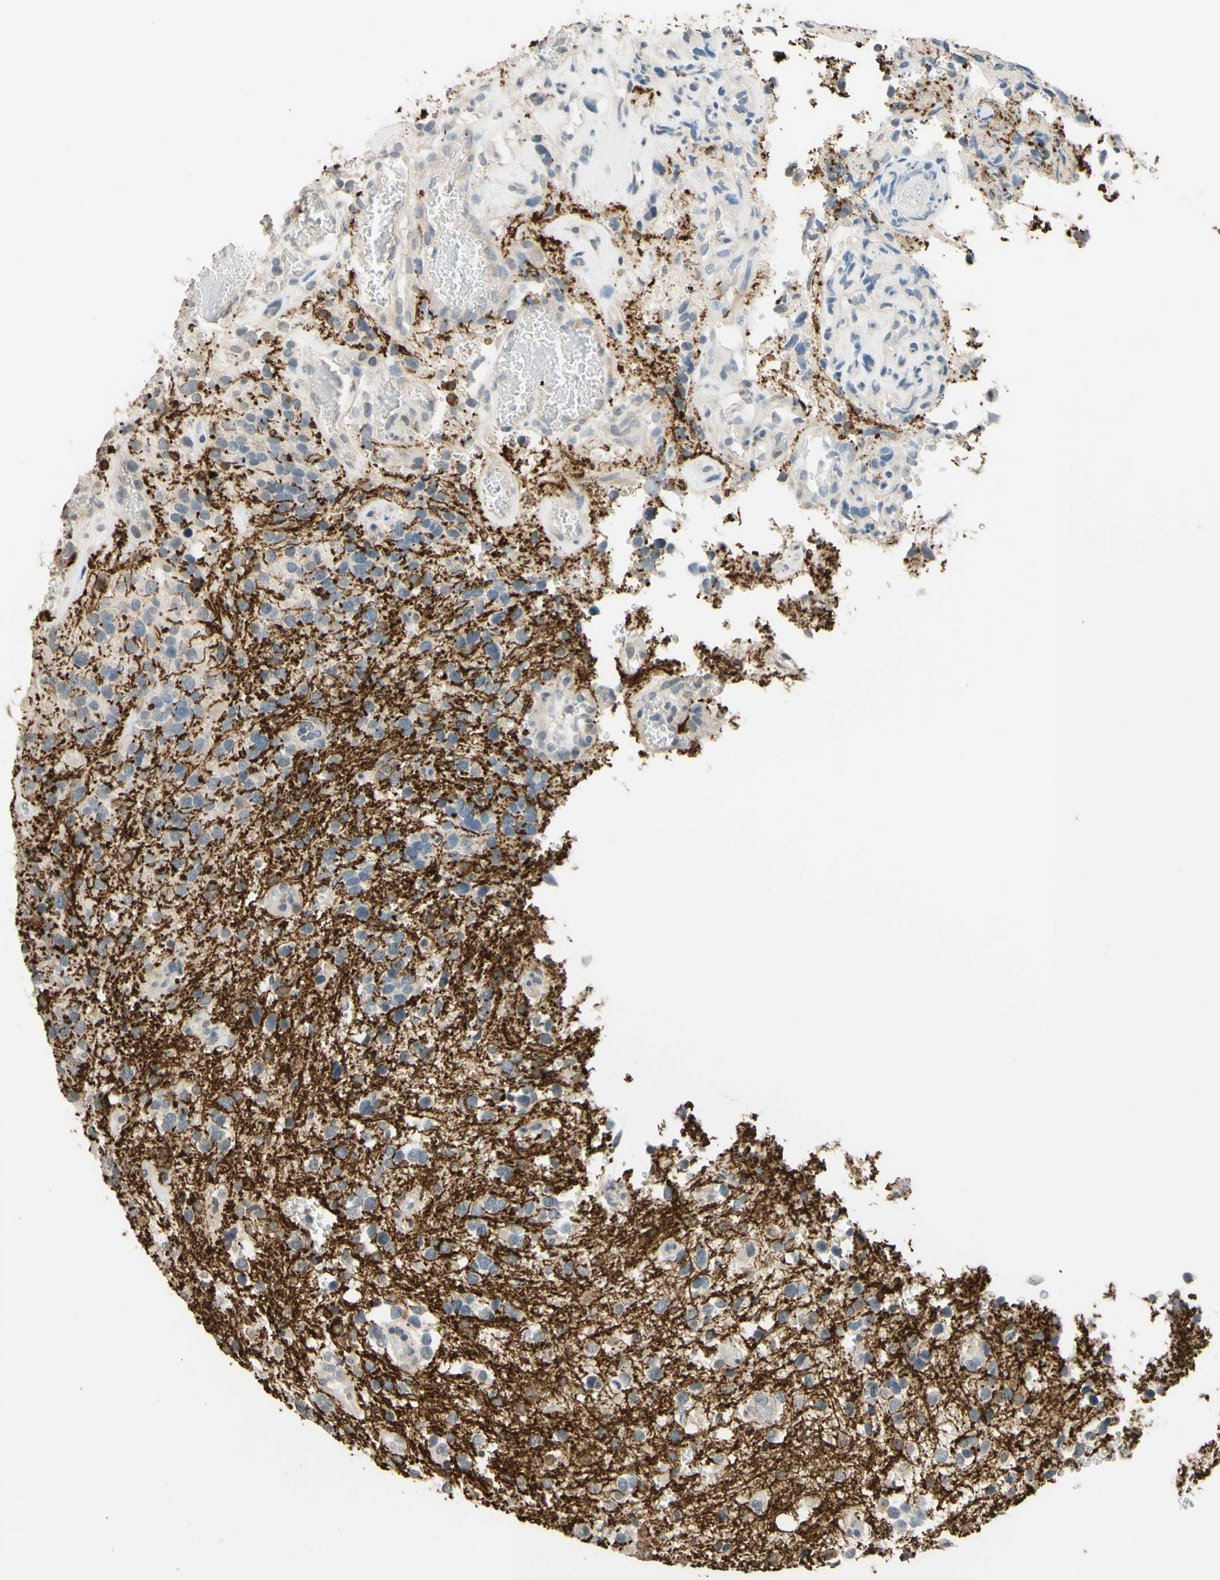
{"staining": {"intensity": "negative", "quantity": "none", "location": "none"}, "tissue": "glioma", "cell_type": "Tumor cells", "image_type": "cancer", "snomed": [{"axis": "morphology", "description": "Glioma, malignant, High grade"}, {"axis": "topography", "description": "Brain"}], "caption": "High magnification brightfield microscopy of glioma stained with DAB (brown) and counterstained with hematoxylin (blue): tumor cells show no significant expression.", "gene": "MAG", "patient": {"sex": "female", "age": 58}}